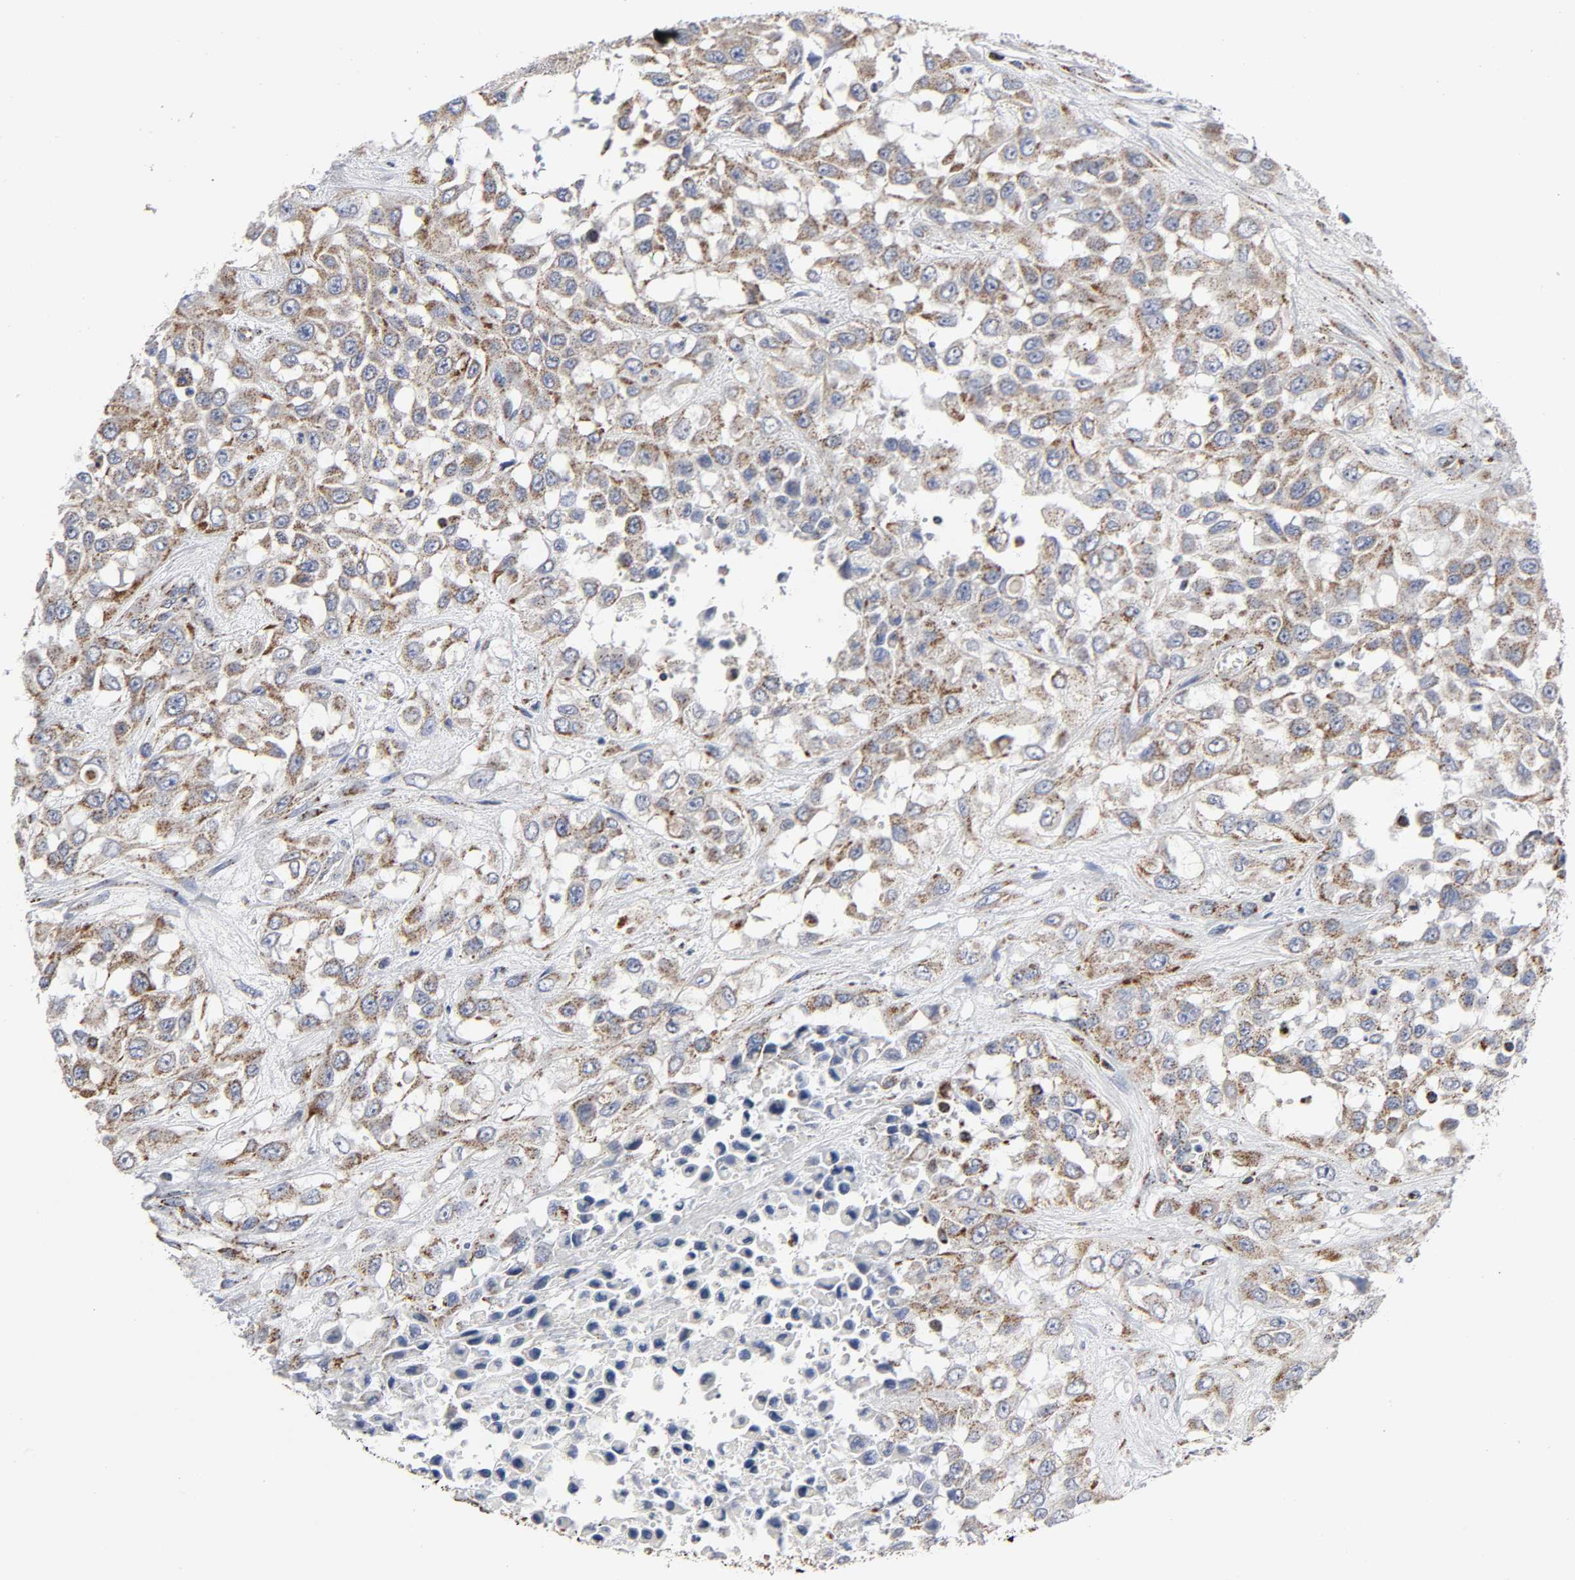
{"staining": {"intensity": "moderate", "quantity": "25%-75%", "location": "cytoplasmic/membranous"}, "tissue": "urothelial cancer", "cell_type": "Tumor cells", "image_type": "cancer", "snomed": [{"axis": "morphology", "description": "Urothelial carcinoma, High grade"}, {"axis": "topography", "description": "Urinary bladder"}], "caption": "Human urothelial cancer stained with a brown dye demonstrates moderate cytoplasmic/membranous positive expression in approximately 25%-75% of tumor cells.", "gene": "AOPEP", "patient": {"sex": "male", "age": 57}}